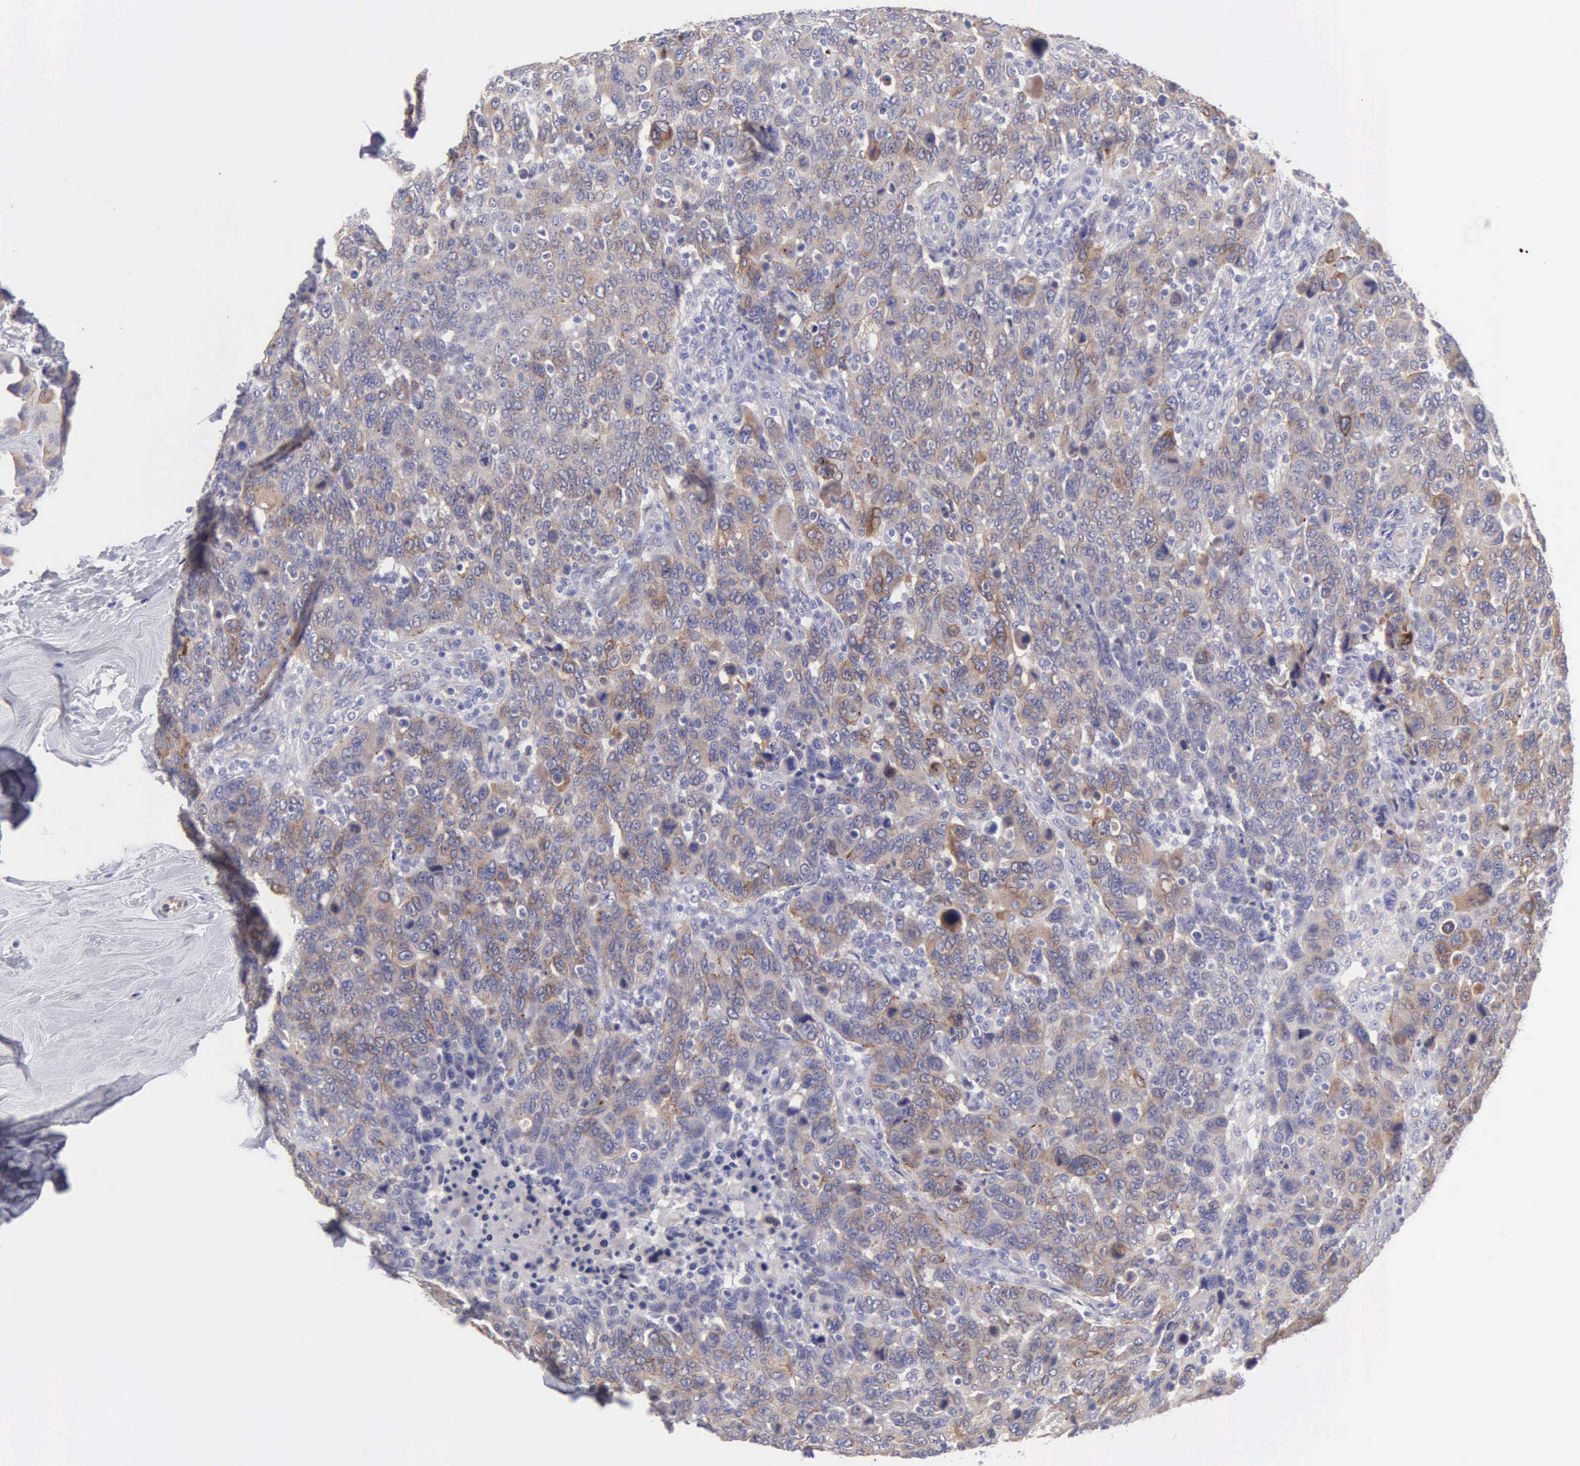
{"staining": {"intensity": "moderate", "quantity": ">75%", "location": "cytoplasmic/membranous"}, "tissue": "breast cancer", "cell_type": "Tumor cells", "image_type": "cancer", "snomed": [{"axis": "morphology", "description": "Duct carcinoma"}, {"axis": "topography", "description": "Breast"}], "caption": "Human breast cancer stained with a protein marker displays moderate staining in tumor cells.", "gene": "APP", "patient": {"sex": "female", "age": 37}}